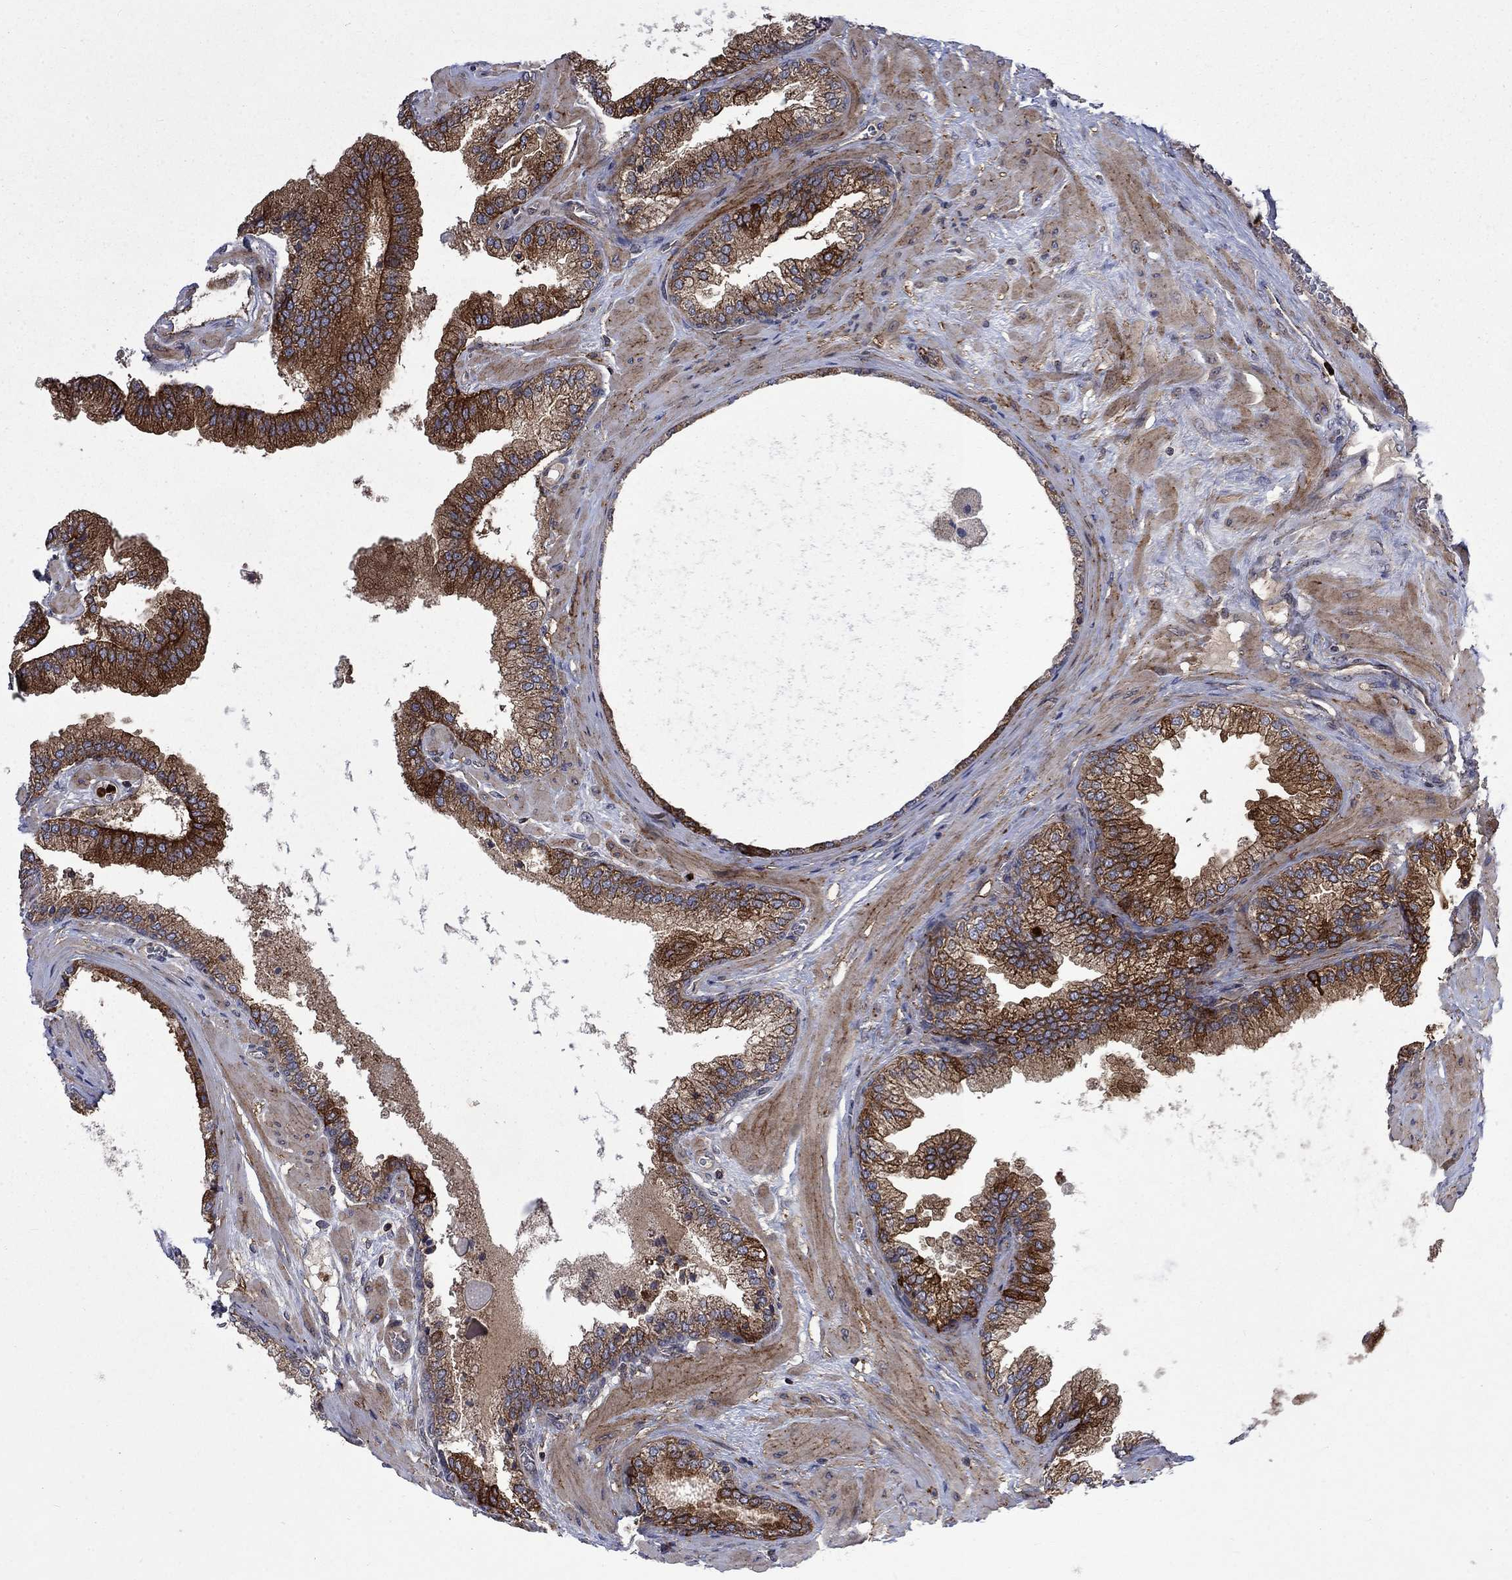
{"staining": {"intensity": "strong", "quantity": "25%-75%", "location": "cytoplasmic/membranous"}, "tissue": "prostate cancer", "cell_type": "Tumor cells", "image_type": "cancer", "snomed": [{"axis": "morphology", "description": "Adenocarcinoma, Low grade"}, {"axis": "topography", "description": "Prostate"}], "caption": "Strong cytoplasmic/membranous protein expression is identified in about 25%-75% of tumor cells in prostate cancer (low-grade adenocarcinoma). (Stains: DAB (3,3'-diaminobenzidine) in brown, nuclei in blue, Microscopy: brightfield microscopy at high magnification).", "gene": "TMEM33", "patient": {"sex": "male", "age": 72}}